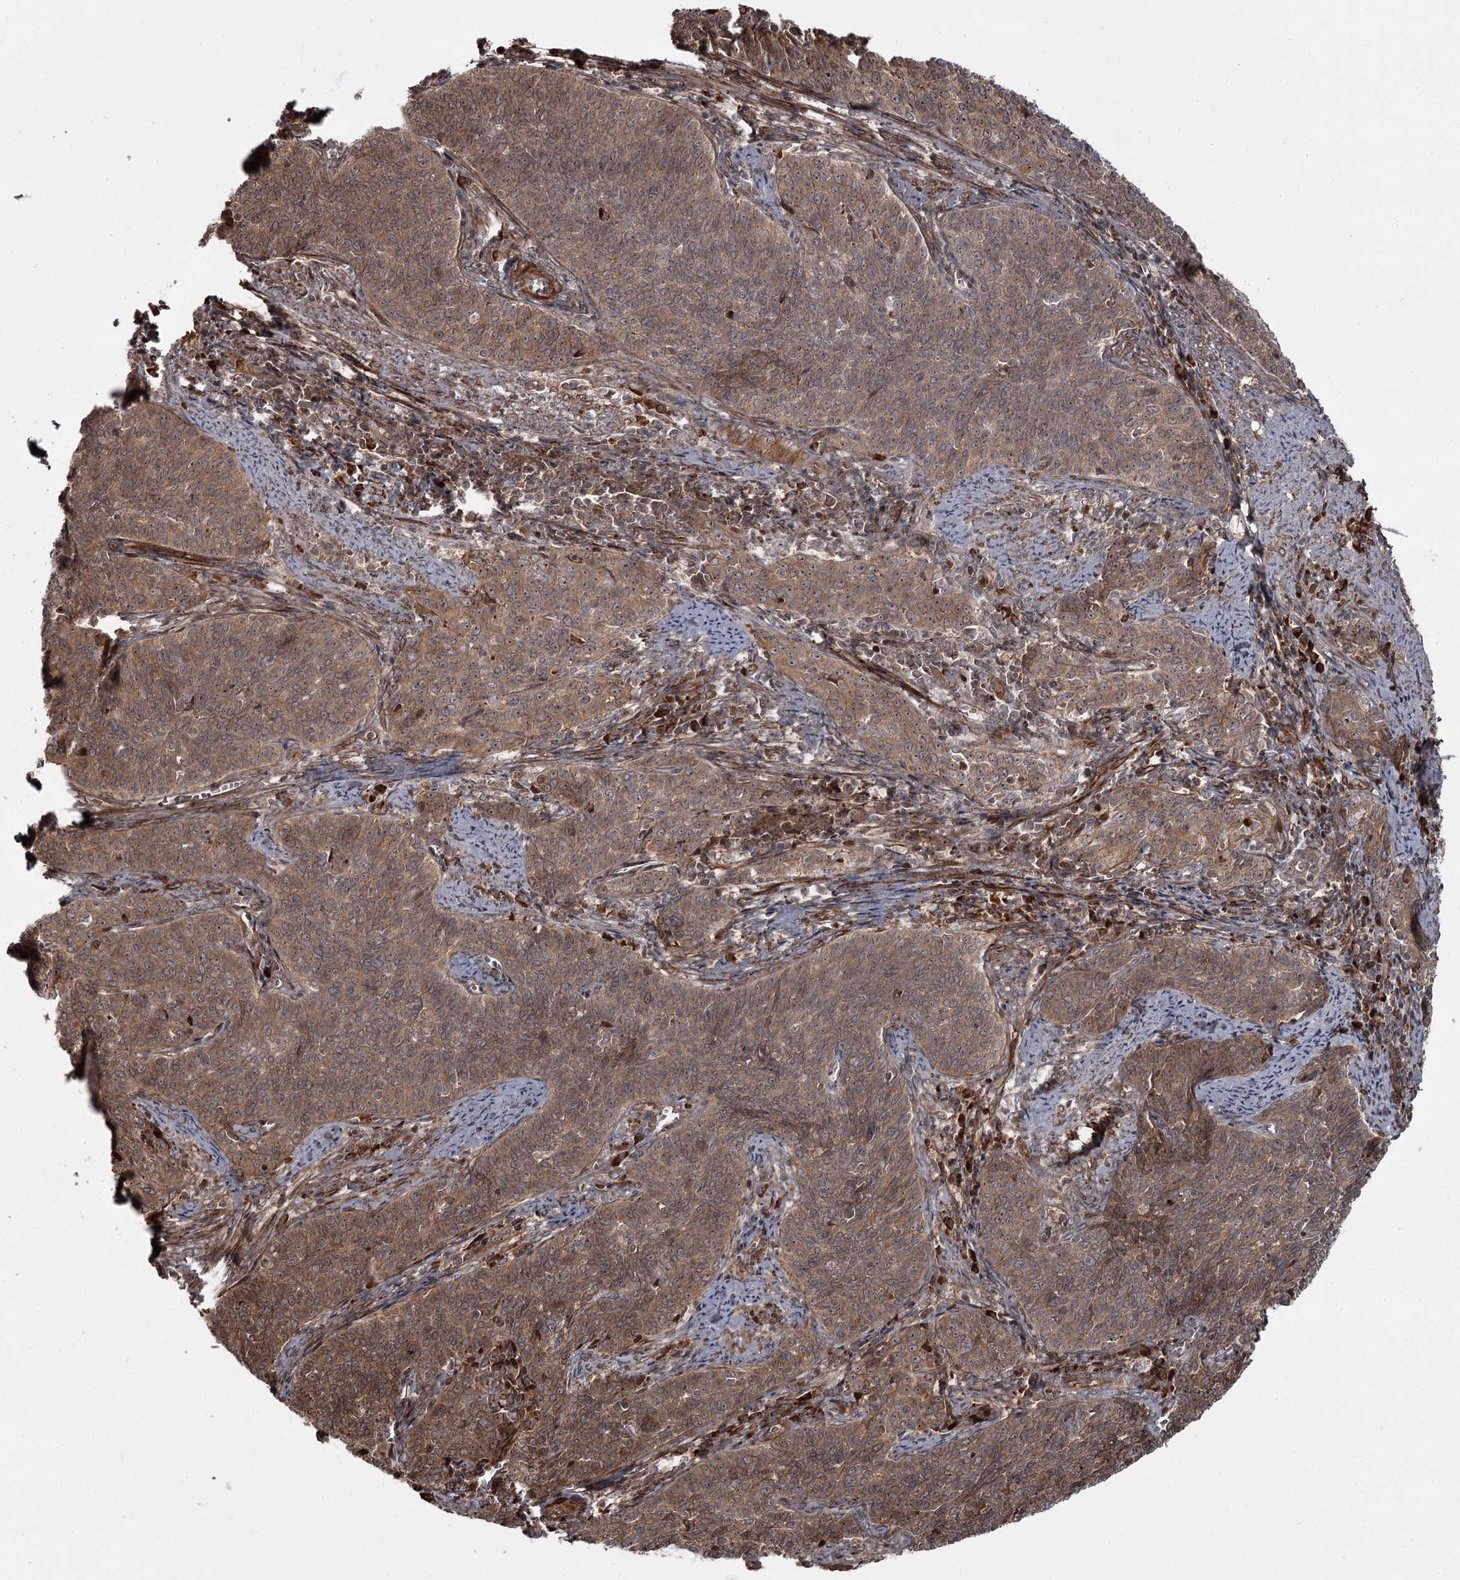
{"staining": {"intensity": "moderate", "quantity": ">75%", "location": "cytoplasmic/membranous,nuclear"}, "tissue": "cervical cancer", "cell_type": "Tumor cells", "image_type": "cancer", "snomed": [{"axis": "morphology", "description": "Squamous cell carcinoma, NOS"}, {"axis": "topography", "description": "Cervix"}], "caption": "Tumor cells display medium levels of moderate cytoplasmic/membranous and nuclear staining in about >75% of cells in cervical cancer.", "gene": "THAP9", "patient": {"sex": "female", "age": 39}}